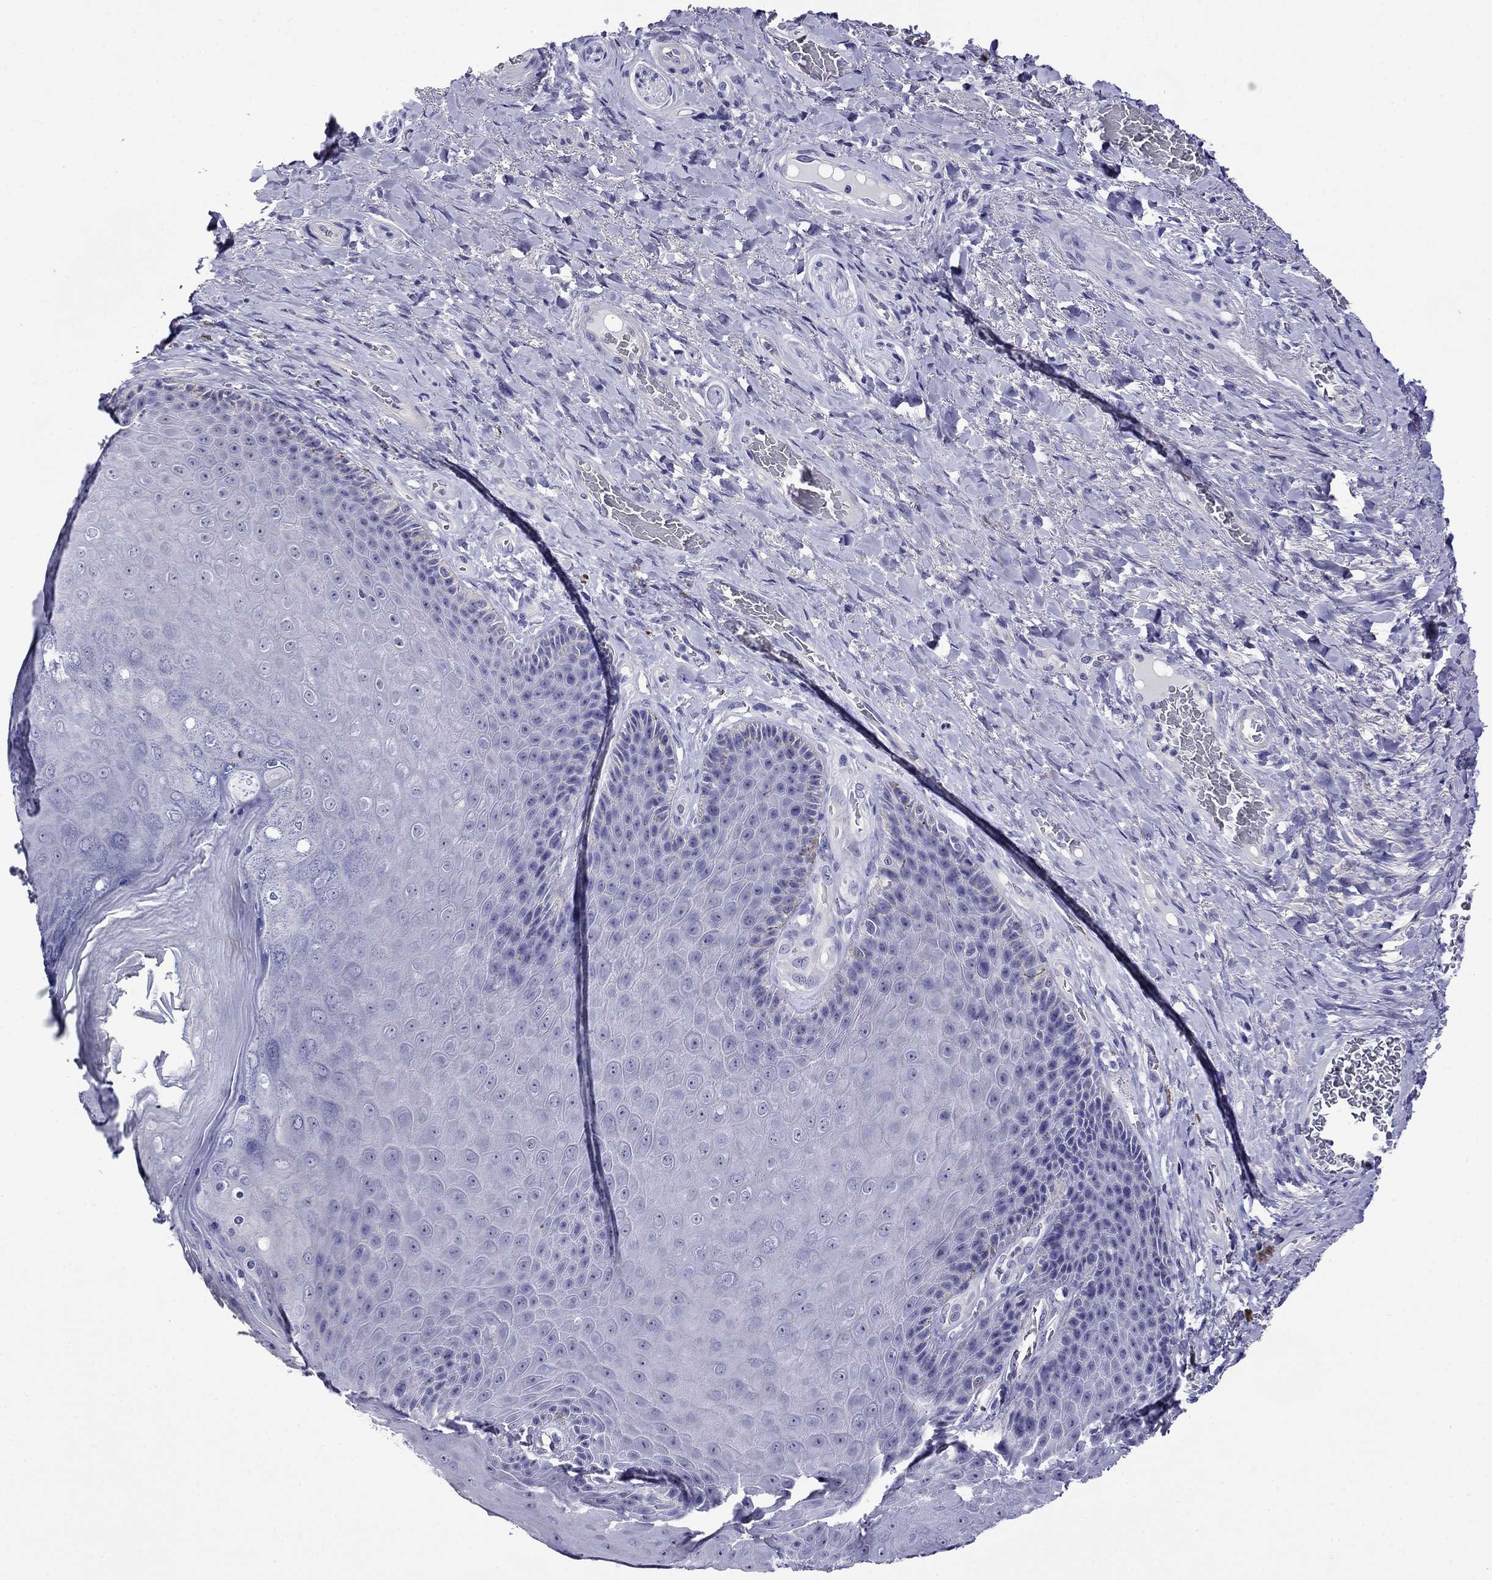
{"staining": {"intensity": "negative", "quantity": "none", "location": "none"}, "tissue": "skin", "cell_type": "Epidermal cells", "image_type": "normal", "snomed": [{"axis": "morphology", "description": "Normal tissue, NOS"}, {"axis": "topography", "description": "Skeletal muscle"}, {"axis": "topography", "description": "Anal"}, {"axis": "topography", "description": "Peripheral nerve tissue"}], "caption": "Skin was stained to show a protein in brown. There is no significant staining in epidermal cells. Brightfield microscopy of immunohistochemistry stained with DAB (3,3'-diaminobenzidine) (brown) and hematoxylin (blue), captured at high magnification.", "gene": "SCG2", "patient": {"sex": "male", "age": 53}}